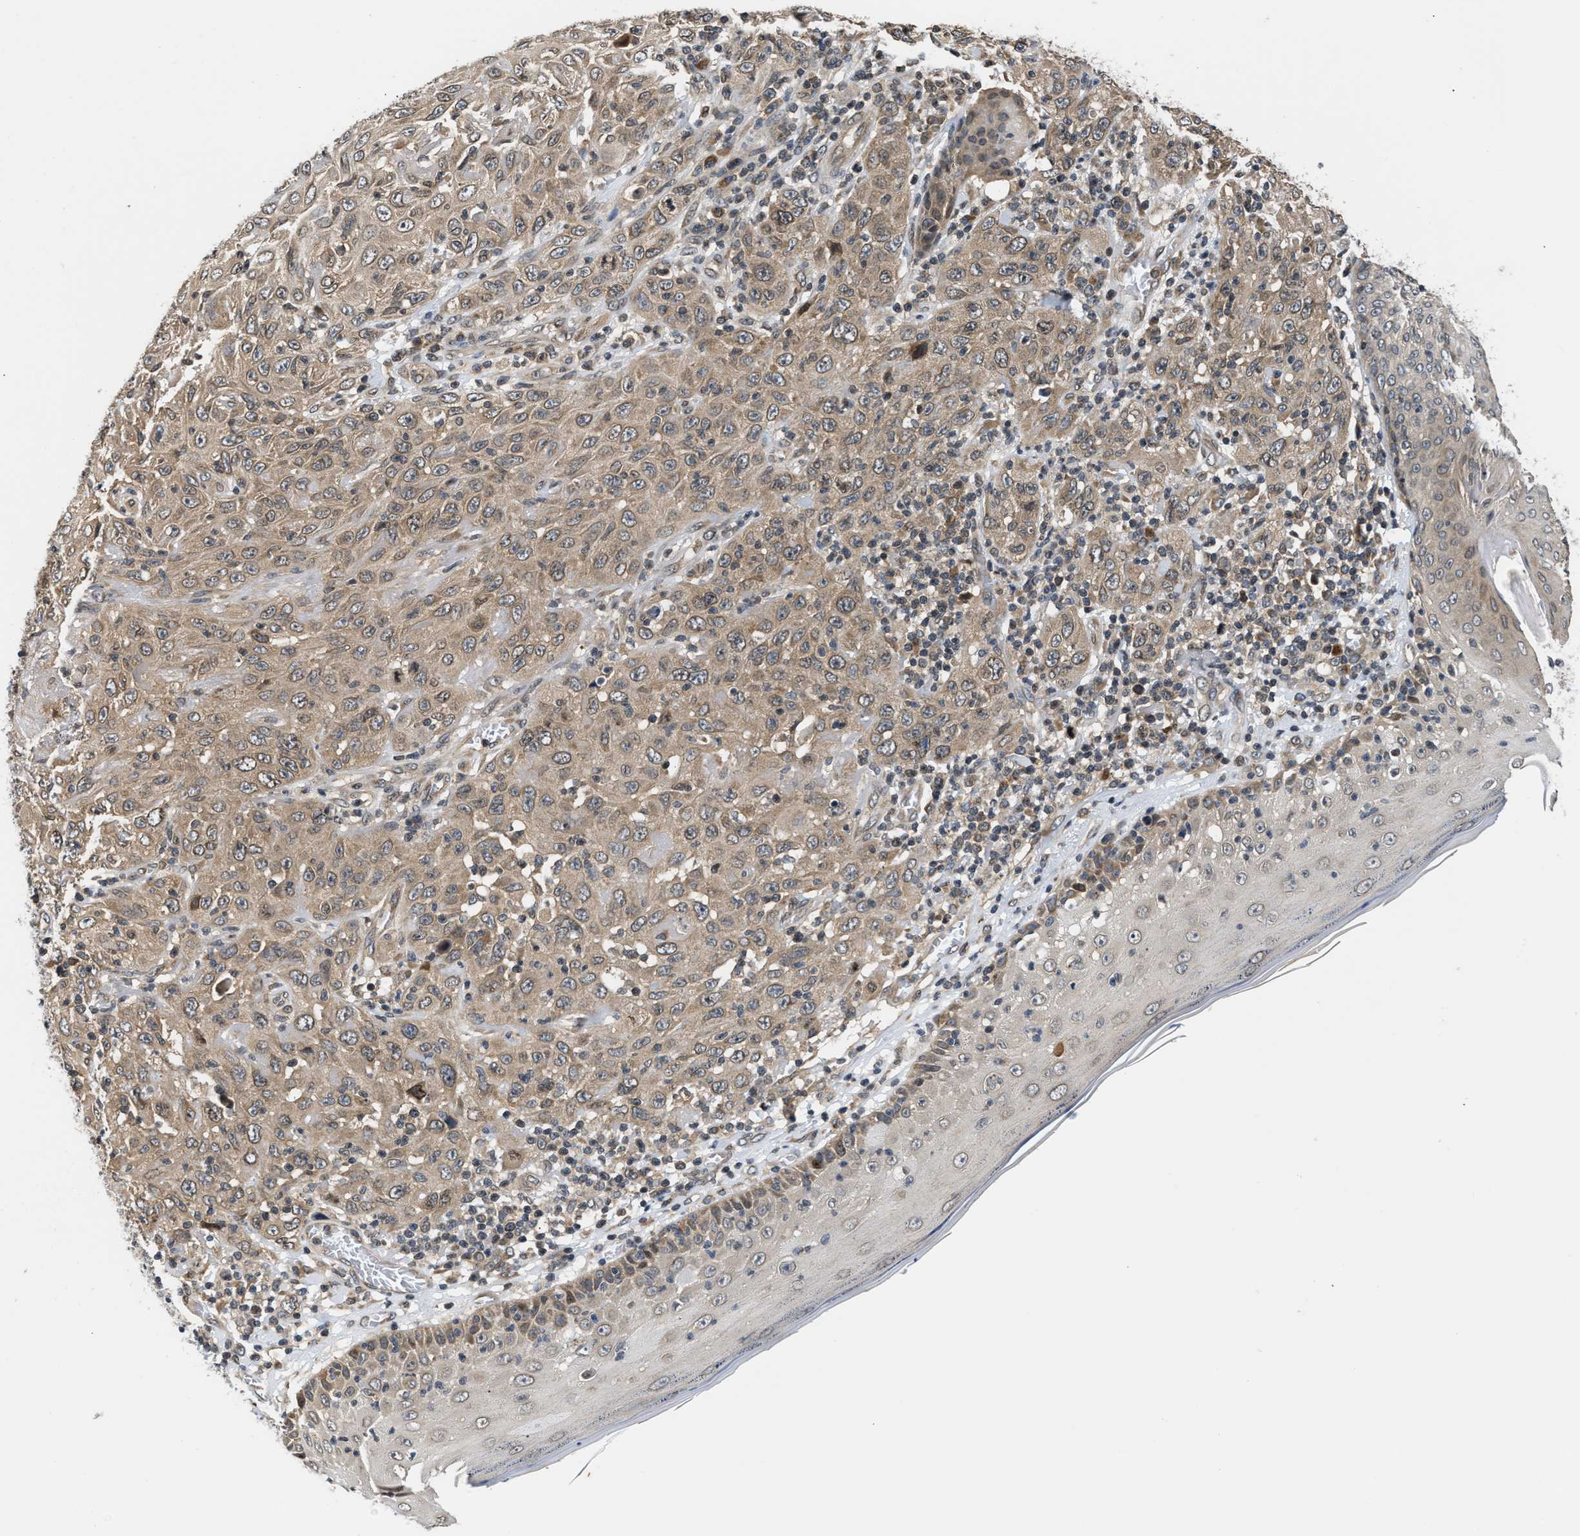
{"staining": {"intensity": "weak", "quantity": ">75%", "location": "cytoplasmic/membranous"}, "tissue": "skin cancer", "cell_type": "Tumor cells", "image_type": "cancer", "snomed": [{"axis": "morphology", "description": "Squamous cell carcinoma, NOS"}, {"axis": "topography", "description": "Skin"}], "caption": "Immunohistochemistry (DAB) staining of human squamous cell carcinoma (skin) demonstrates weak cytoplasmic/membranous protein staining in about >75% of tumor cells.", "gene": "RAB29", "patient": {"sex": "female", "age": 88}}